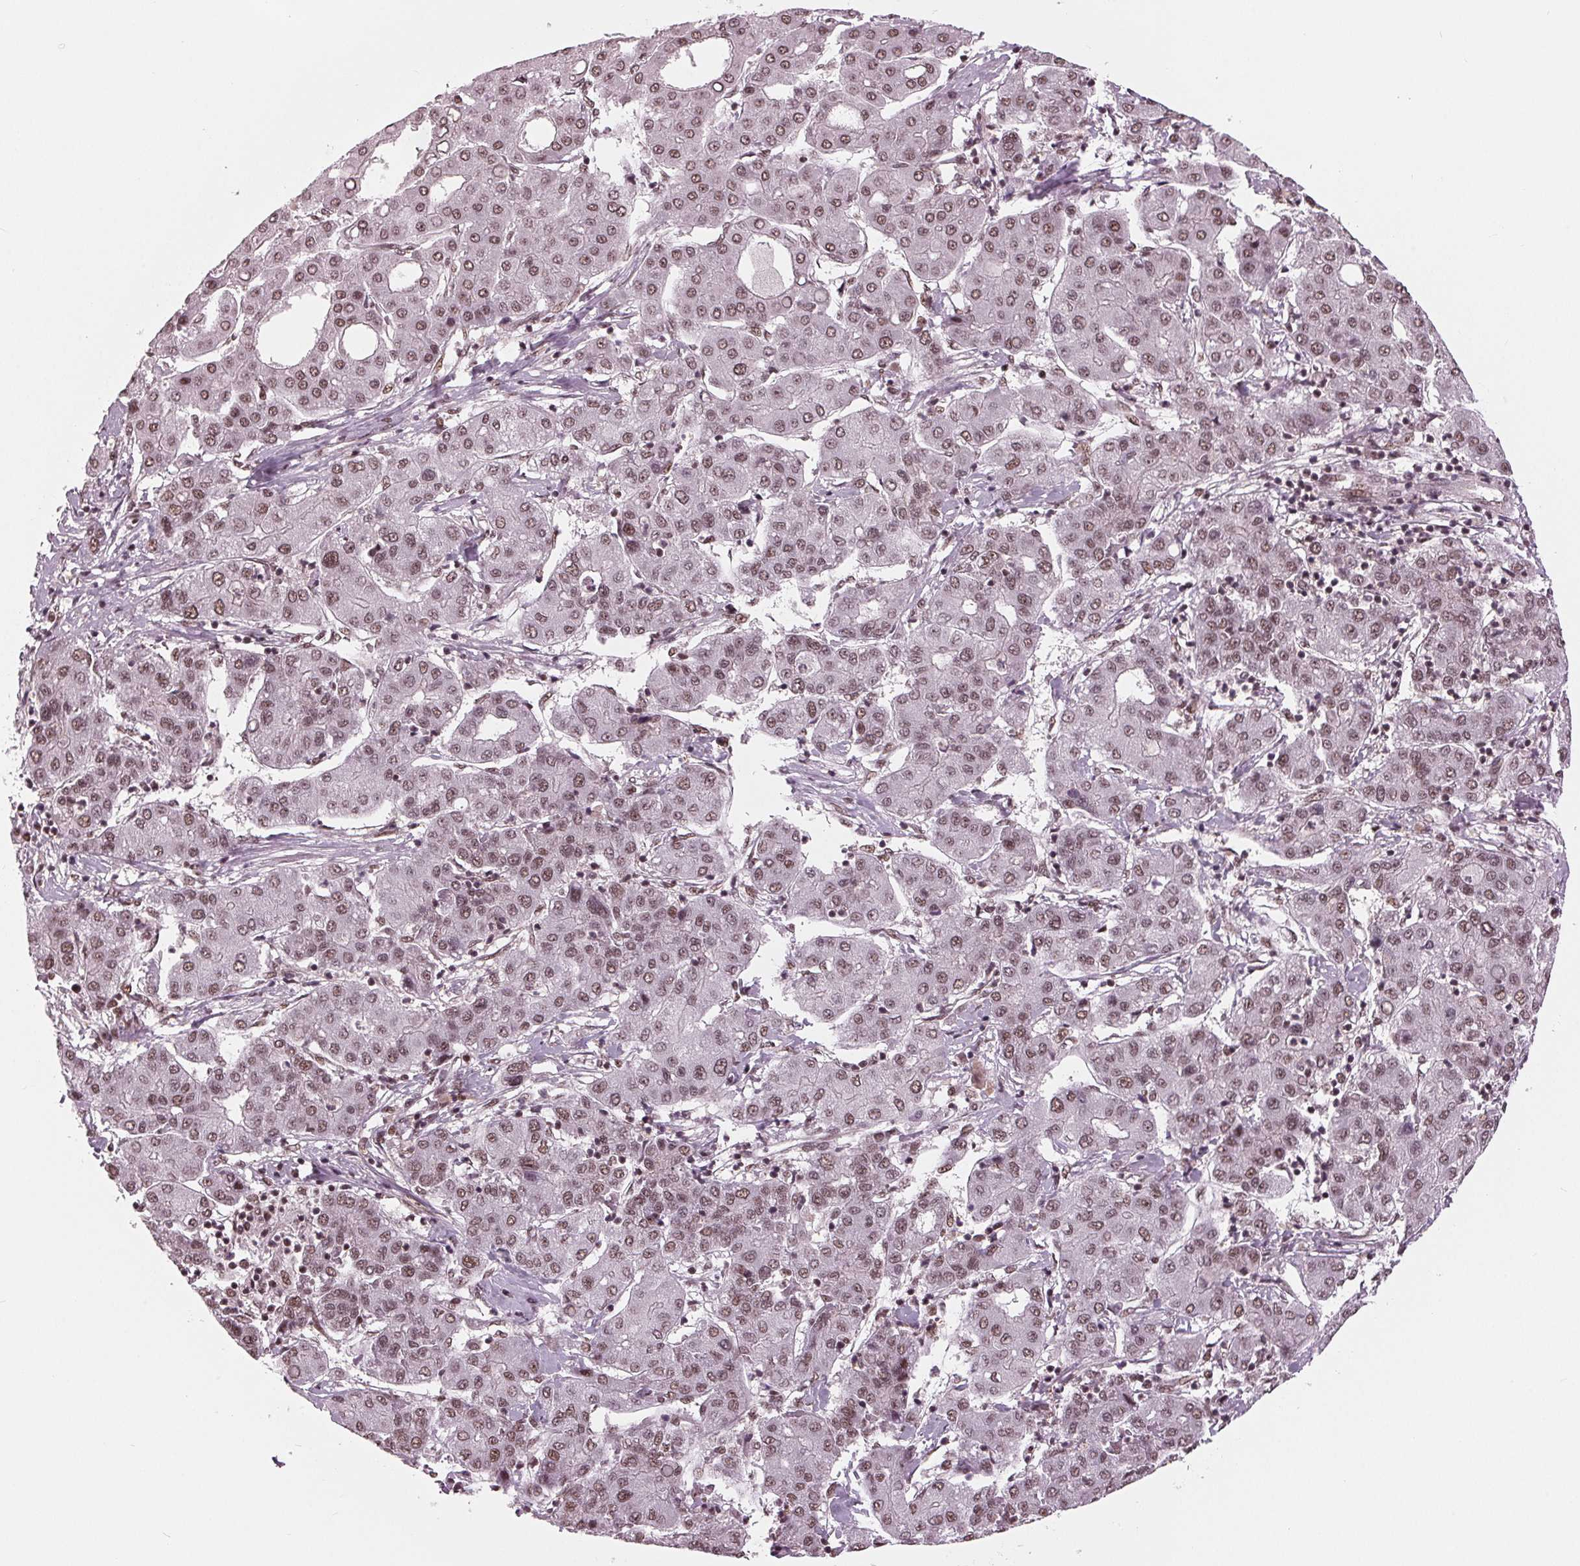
{"staining": {"intensity": "moderate", "quantity": ">75%", "location": "nuclear"}, "tissue": "liver cancer", "cell_type": "Tumor cells", "image_type": "cancer", "snomed": [{"axis": "morphology", "description": "Carcinoma, Hepatocellular, NOS"}, {"axis": "topography", "description": "Liver"}], "caption": "There is medium levels of moderate nuclear positivity in tumor cells of liver hepatocellular carcinoma, as demonstrated by immunohistochemical staining (brown color).", "gene": "LSM2", "patient": {"sex": "male", "age": 65}}